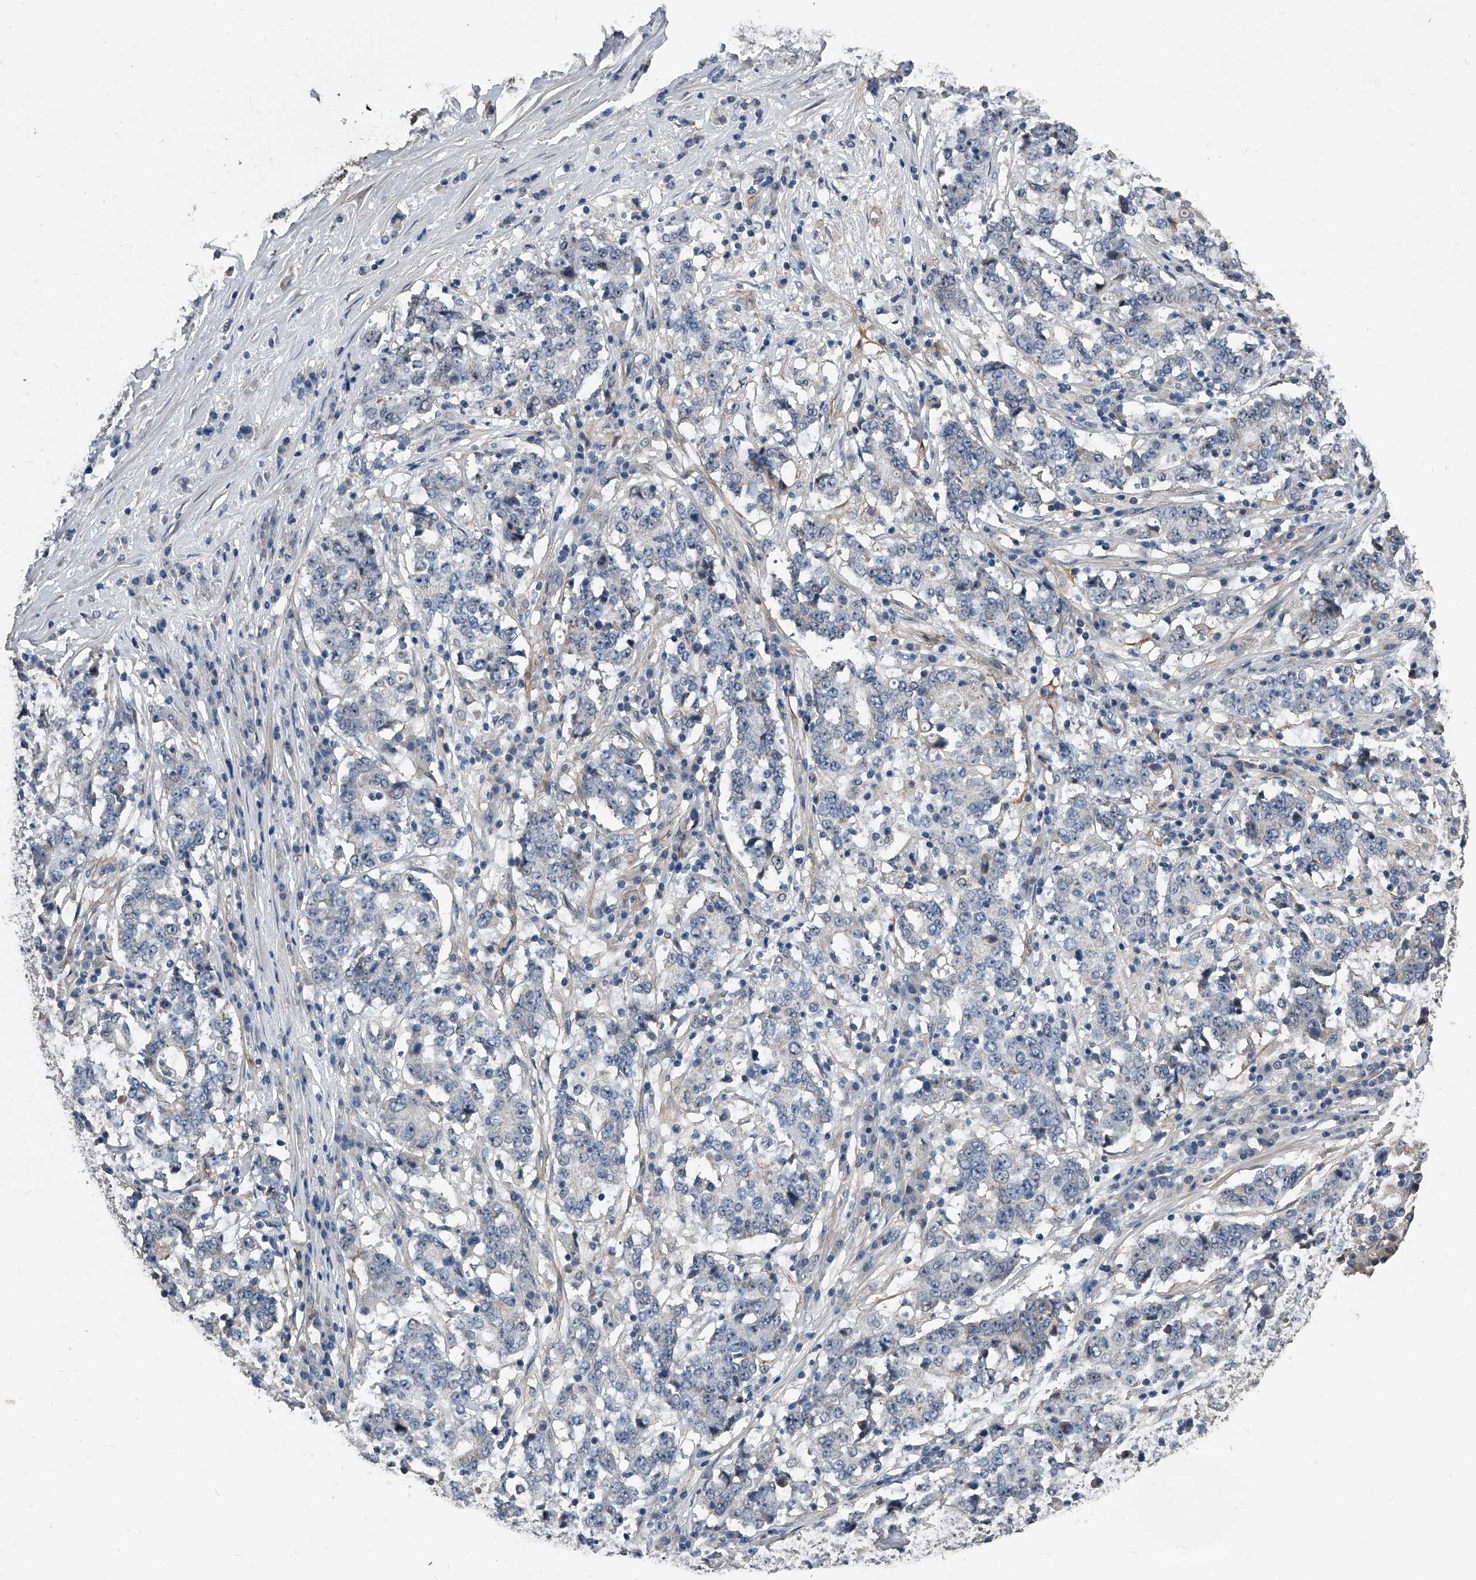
{"staining": {"intensity": "negative", "quantity": "none", "location": "none"}, "tissue": "stomach cancer", "cell_type": "Tumor cells", "image_type": "cancer", "snomed": [{"axis": "morphology", "description": "Adenocarcinoma, NOS"}, {"axis": "topography", "description": "Stomach"}], "caption": "Tumor cells are negative for protein expression in human stomach cancer.", "gene": "PHACTR1", "patient": {"sex": "male", "age": 59}}